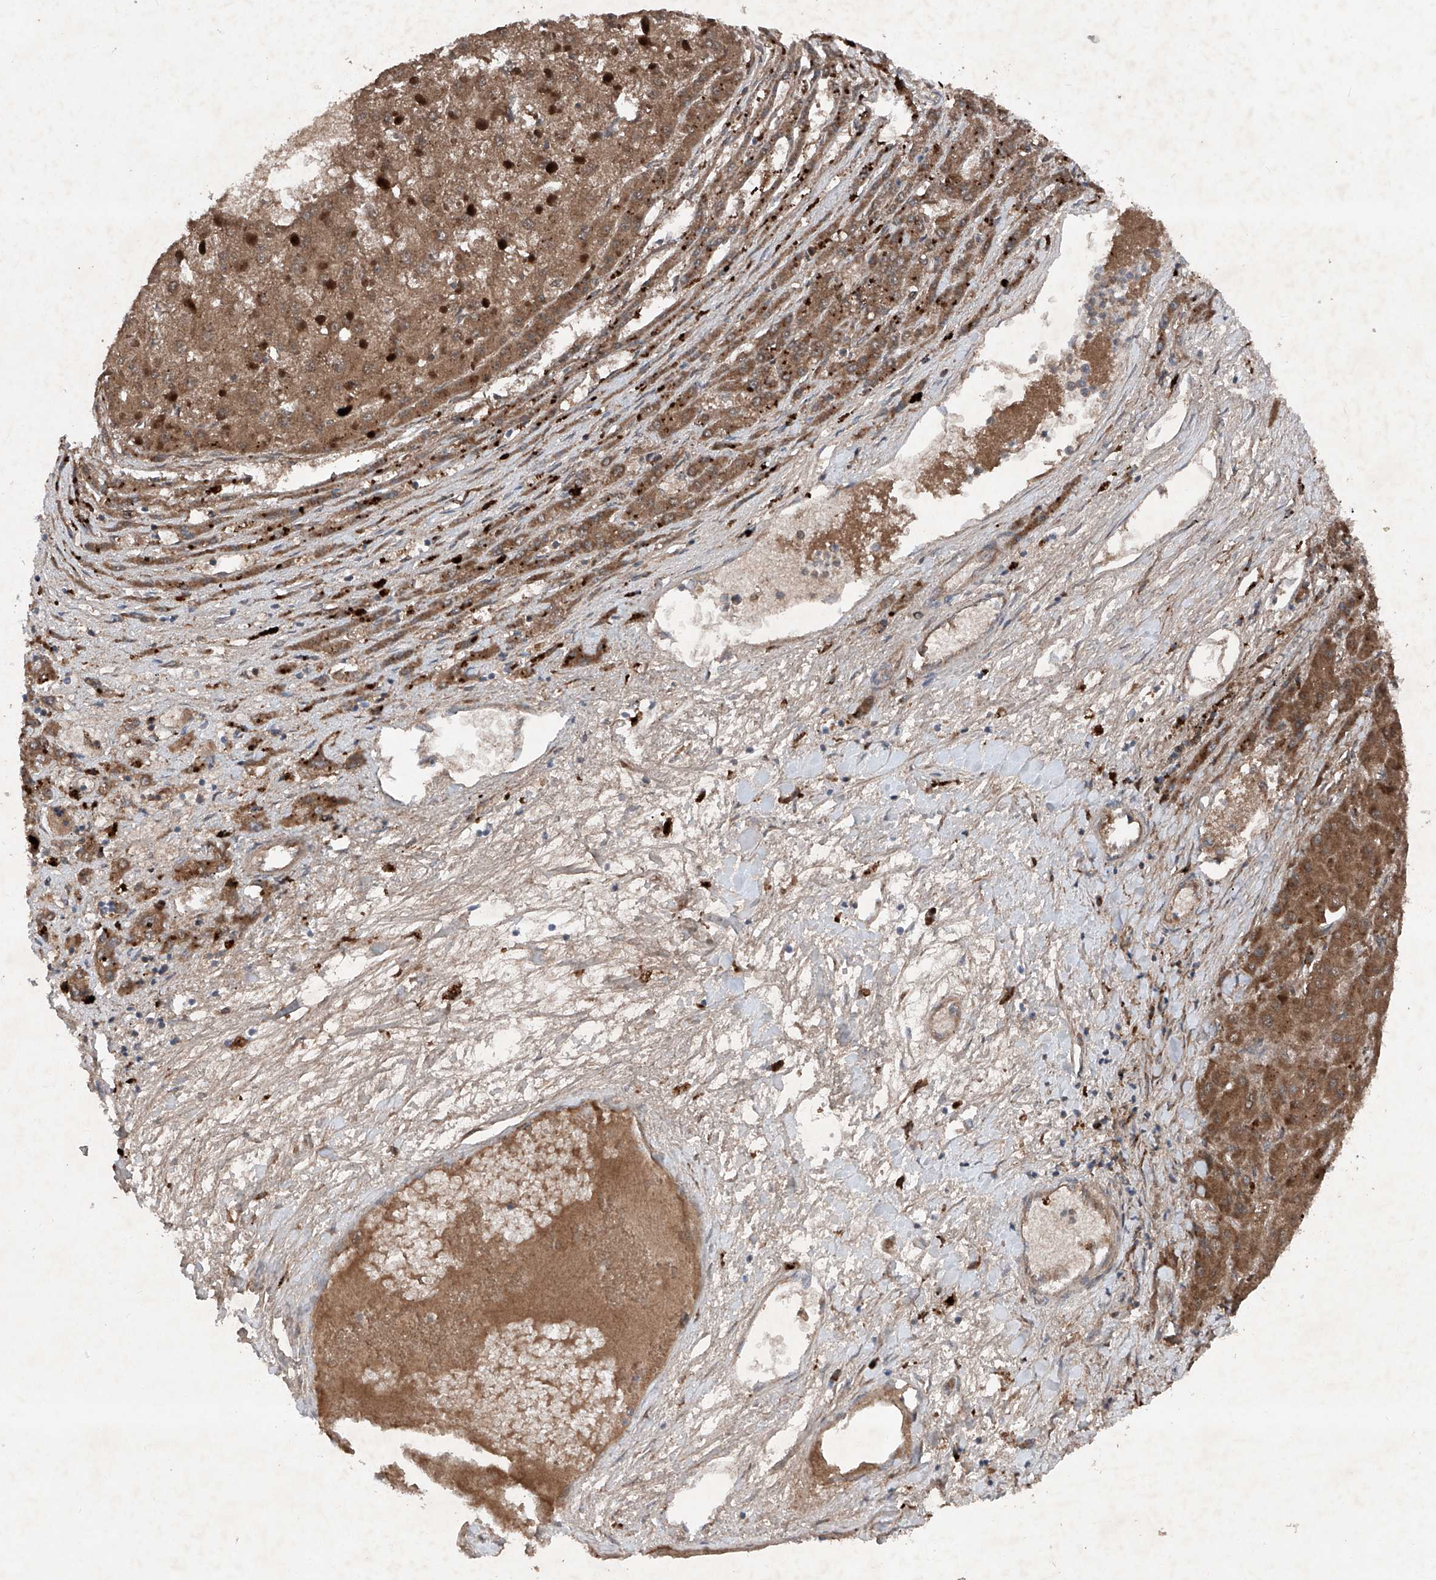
{"staining": {"intensity": "strong", "quantity": ">75%", "location": "cytoplasmic/membranous"}, "tissue": "liver cancer", "cell_type": "Tumor cells", "image_type": "cancer", "snomed": [{"axis": "morphology", "description": "Carcinoma, Hepatocellular, NOS"}, {"axis": "topography", "description": "Liver"}], "caption": "Protein staining shows strong cytoplasmic/membranous staining in approximately >75% of tumor cells in liver hepatocellular carcinoma.", "gene": "DAD1", "patient": {"sex": "female", "age": 73}}